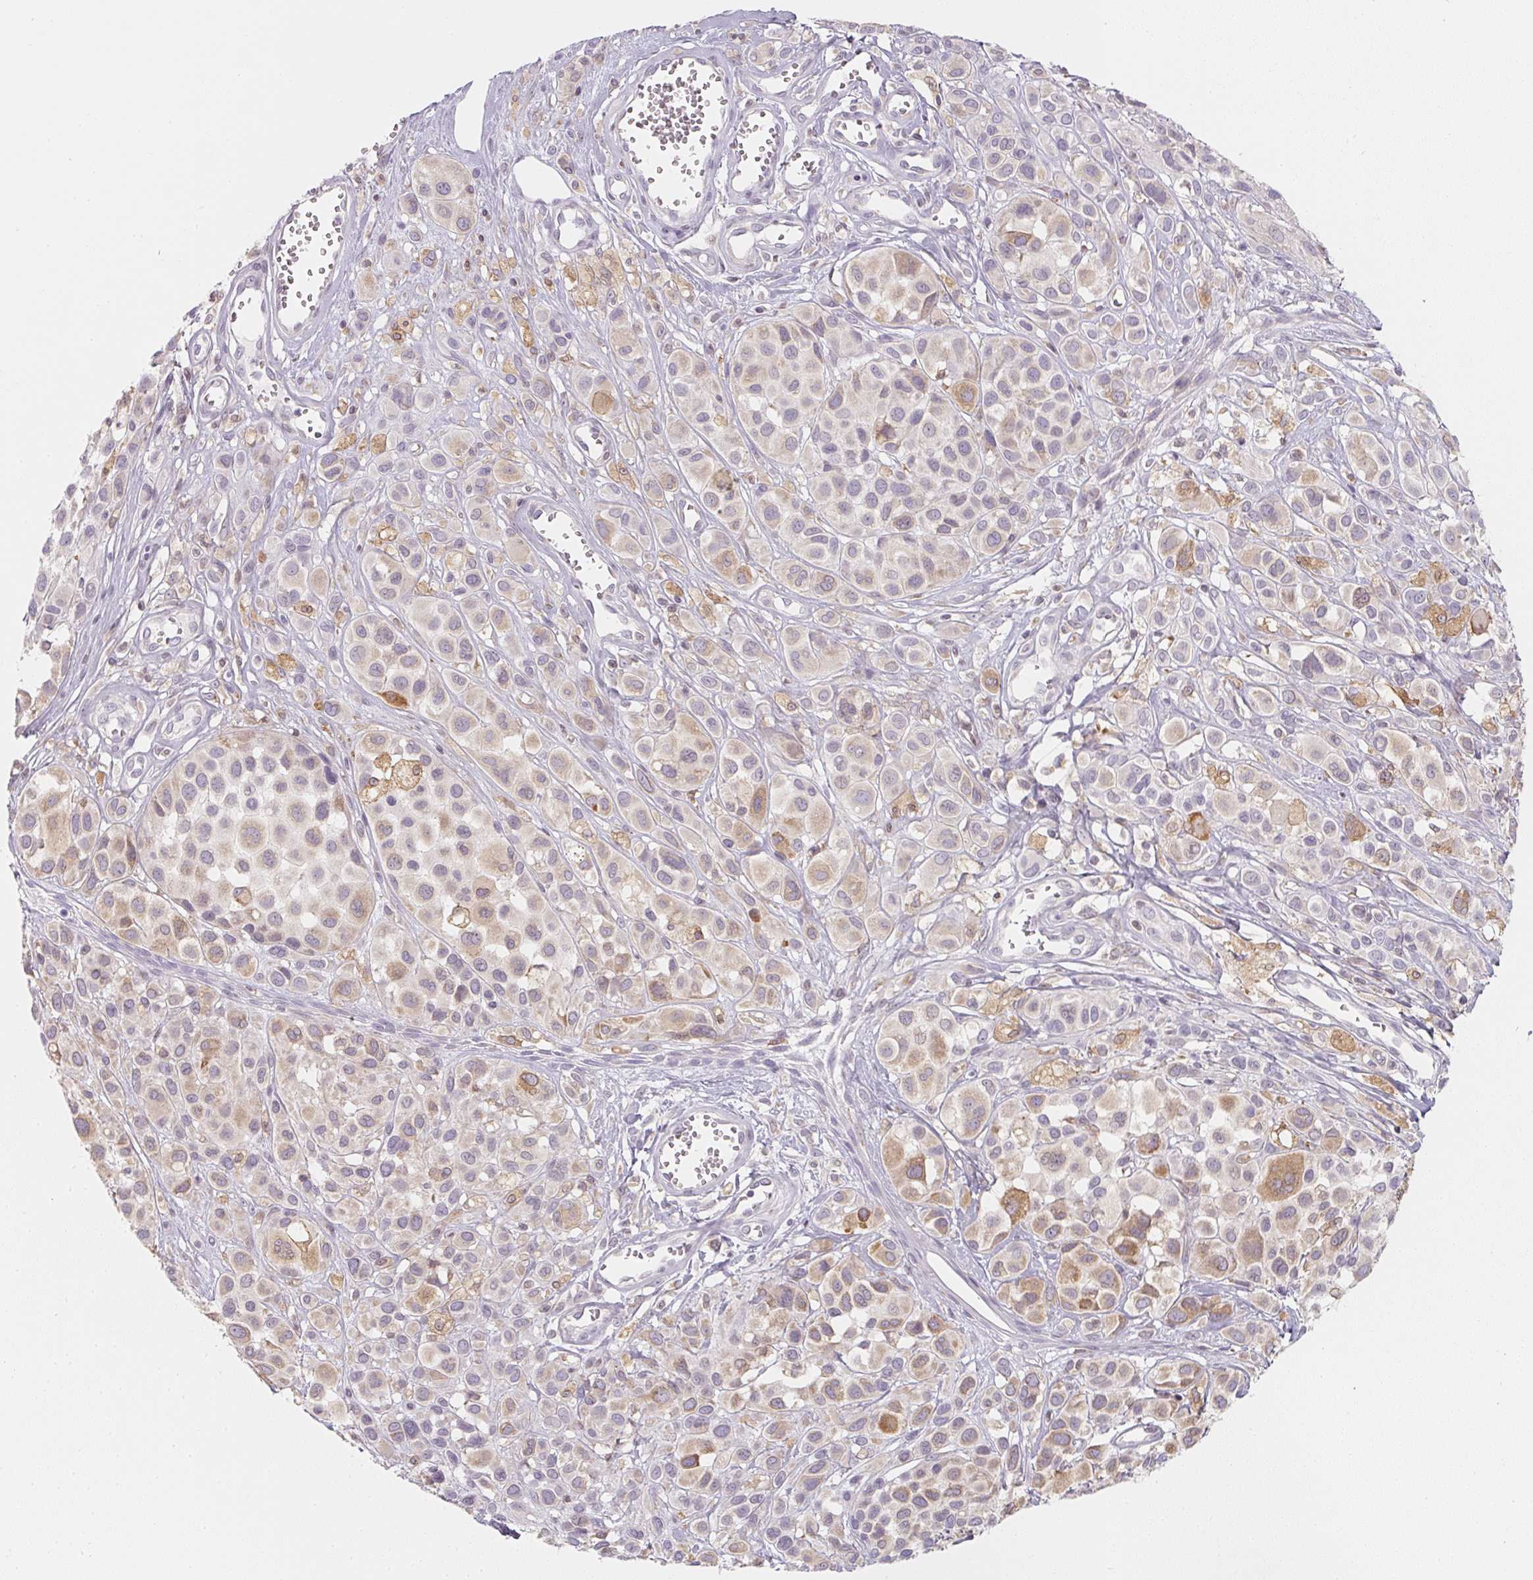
{"staining": {"intensity": "weak", "quantity": "25%-75%", "location": "cytoplasmic/membranous"}, "tissue": "melanoma", "cell_type": "Tumor cells", "image_type": "cancer", "snomed": [{"axis": "morphology", "description": "Malignant melanoma, NOS"}, {"axis": "topography", "description": "Skin"}], "caption": "This photomicrograph reveals melanoma stained with immunohistochemistry (IHC) to label a protein in brown. The cytoplasmic/membranous of tumor cells show weak positivity for the protein. Nuclei are counter-stained blue.", "gene": "SOAT1", "patient": {"sex": "male", "age": 77}}